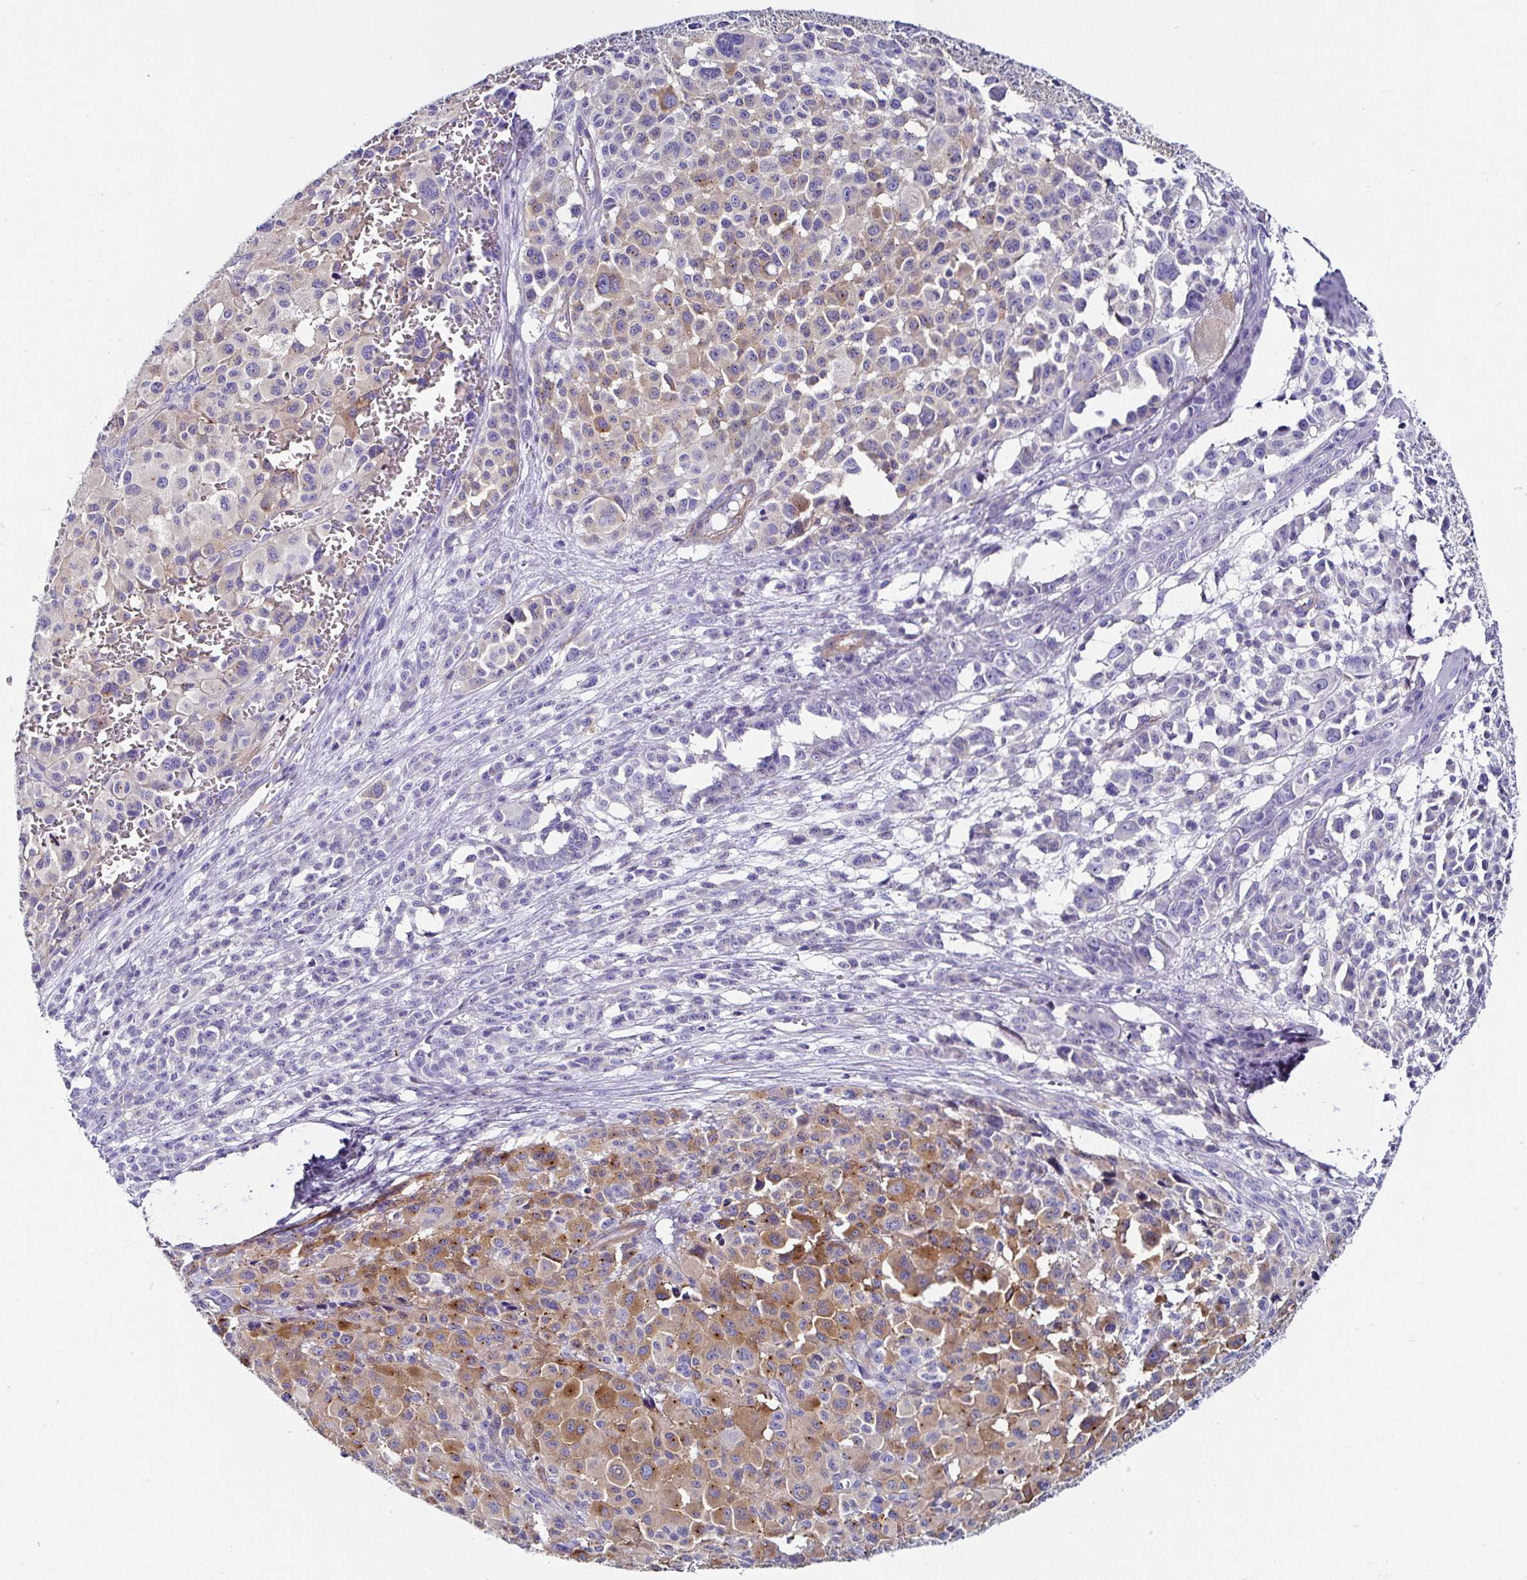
{"staining": {"intensity": "moderate", "quantity": ">75%", "location": "cytoplasmic/membranous"}, "tissue": "melanoma", "cell_type": "Tumor cells", "image_type": "cancer", "snomed": [{"axis": "morphology", "description": "Malignant melanoma, NOS"}, {"axis": "topography", "description": "Skin"}], "caption": "Malignant melanoma stained with DAB immunohistochemistry demonstrates medium levels of moderate cytoplasmic/membranous positivity in approximately >75% of tumor cells. Nuclei are stained in blue.", "gene": "PPFIA4", "patient": {"sex": "female", "age": 74}}